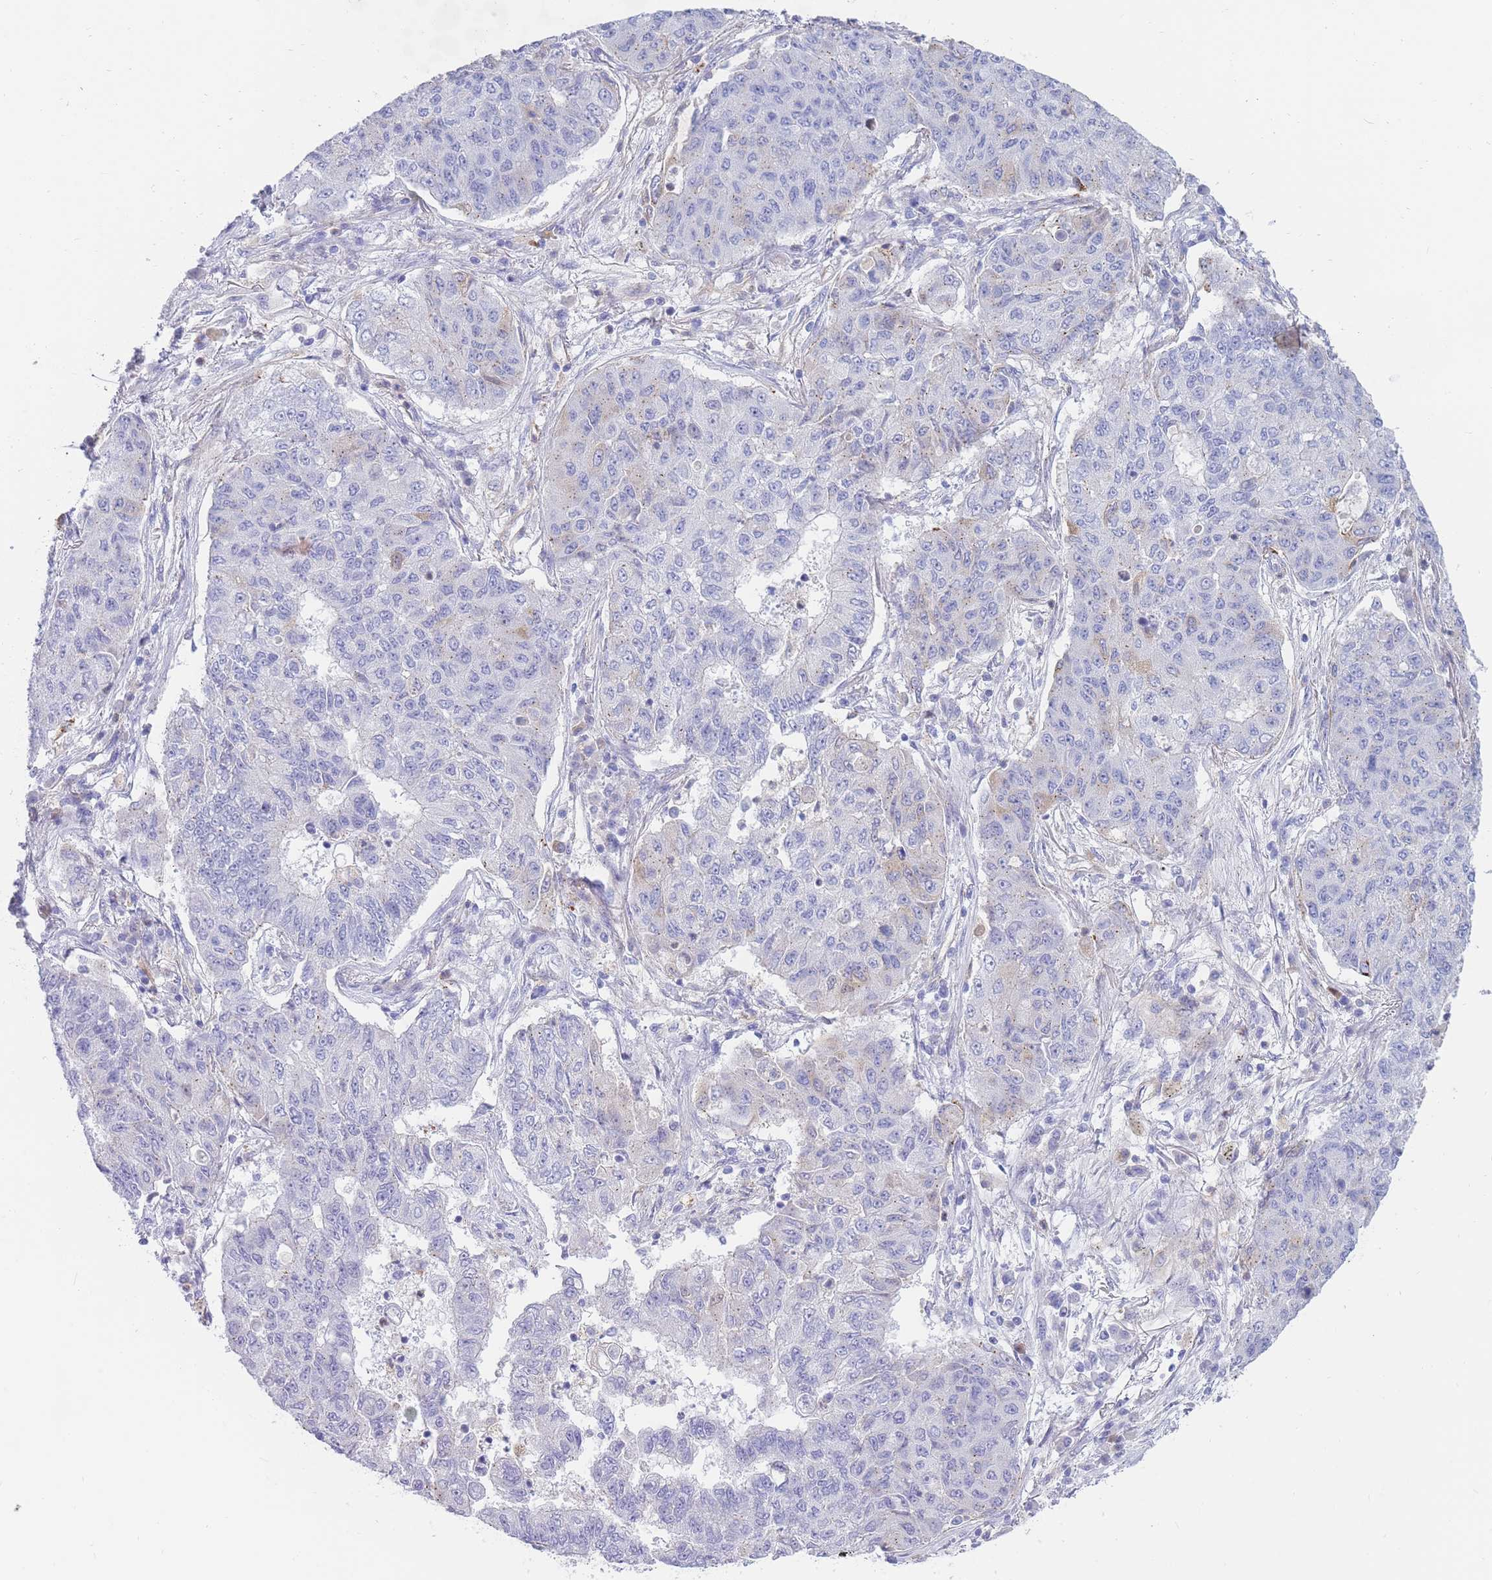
{"staining": {"intensity": "negative", "quantity": "none", "location": "none"}, "tissue": "lung cancer", "cell_type": "Tumor cells", "image_type": "cancer", "snomed": [{"axis": "morphology", "description": "Squamous cell carcinoma, NOS"}, {"axis": "topography", "description": "Lung"}], "caption": "This is a histopathology image of immunohistochemistry staining of lung squamous cell carcinoma, which shows no expression in tumor cells. (DAB immunohistochemistry with hematoxylin counter stain).", "gene": "NKX1-2", "patient": {"sex": "male", "age": 74}}